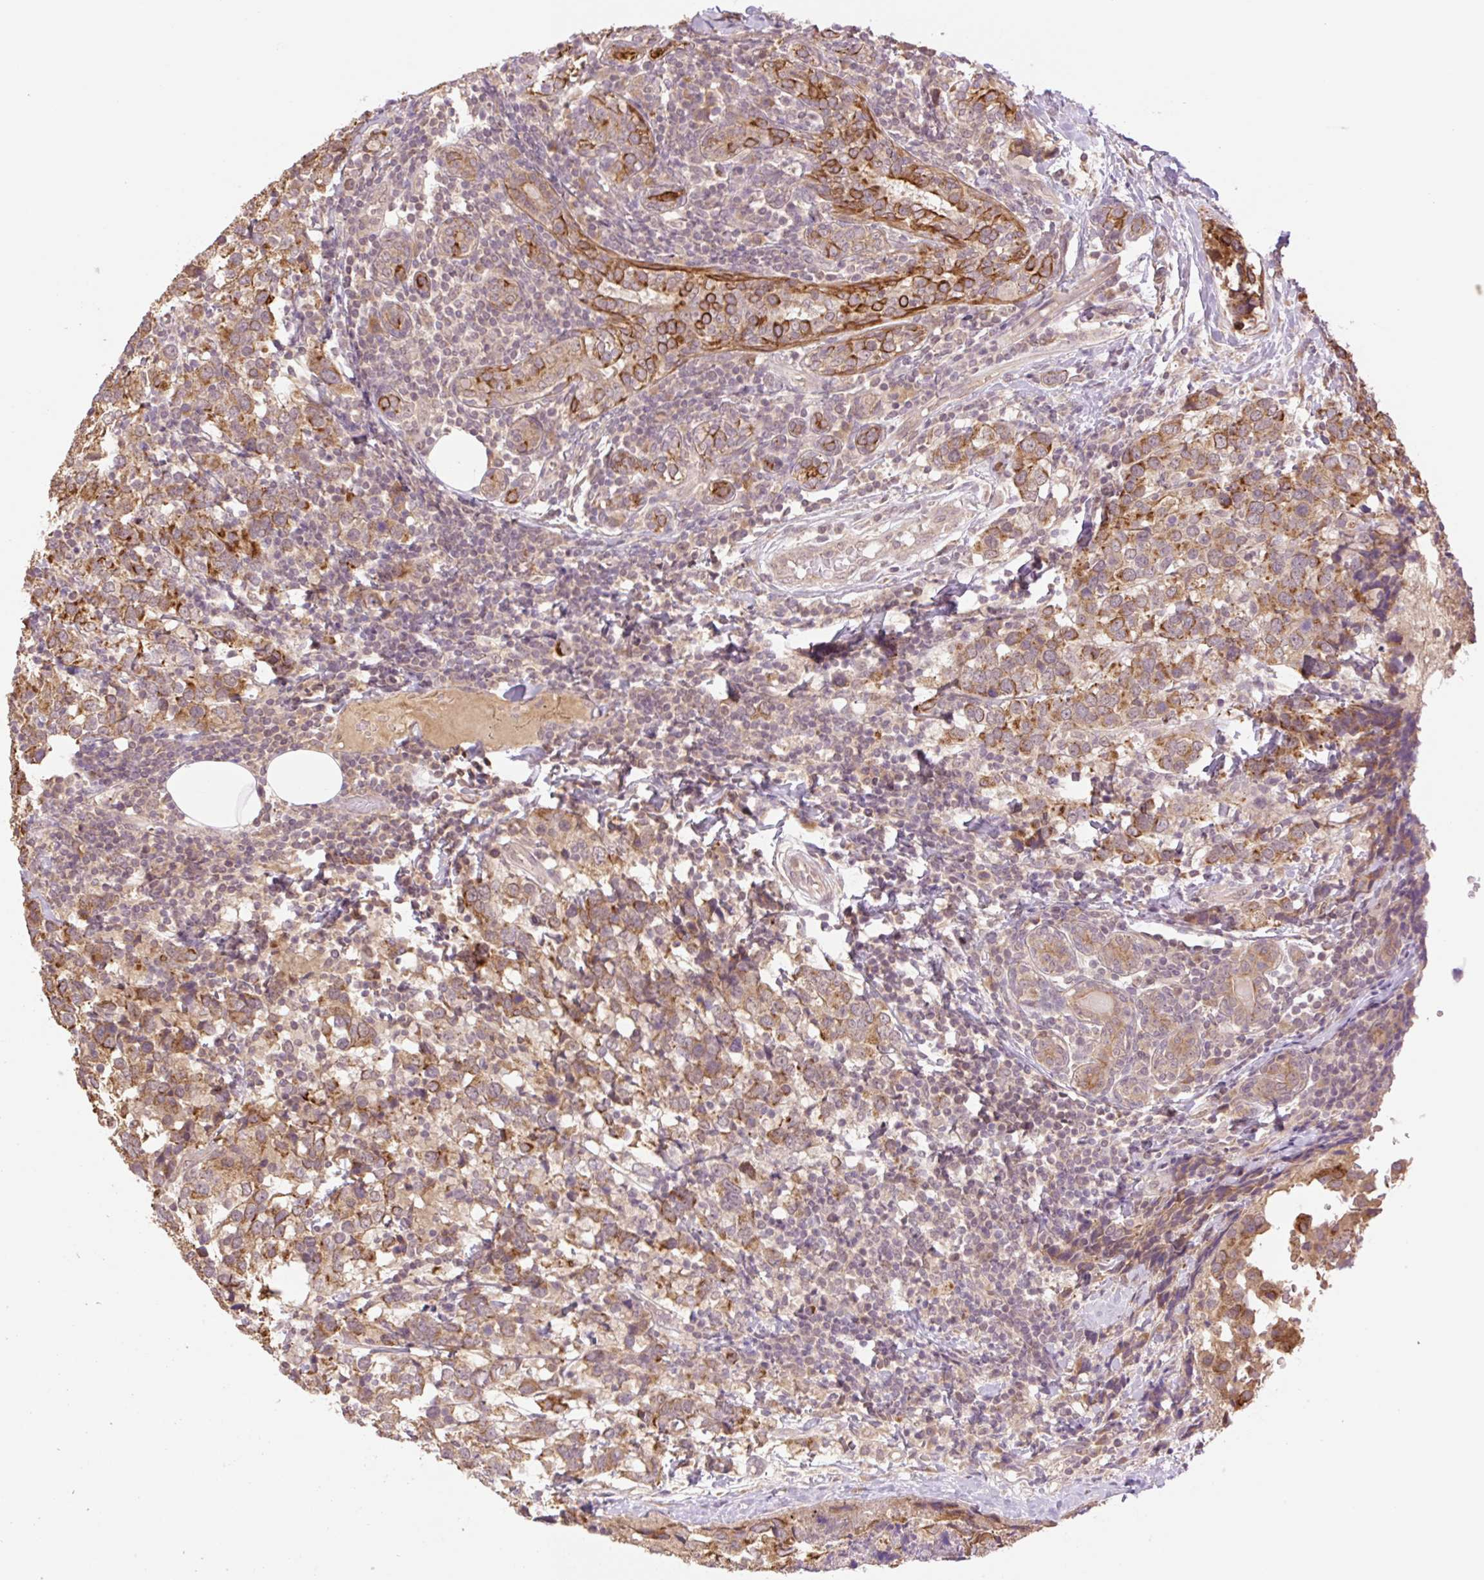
{"staining": {"intensity": "weak", "quantity": "25%-75%", "location": "cytoplasmic/membranous"}, "tissue": "breast cancer", "cell_type": "Tumor cells", "image_type": "cancer", "snomed": [{"axis": "morphology", "description": "Lobular carcinoma"}, {"axis": "topography", "description": "Breast"}], "caption": "Immunohistochemistry (IHC) of human breast cancer (lobular carcinoma) demonstrates low levels of weak cytoplasmic/membranous positivity in approximately 25%-75% of tumor cells.", "gene": "YJU2B", "patient": {"sex": "female", "age": 59}}